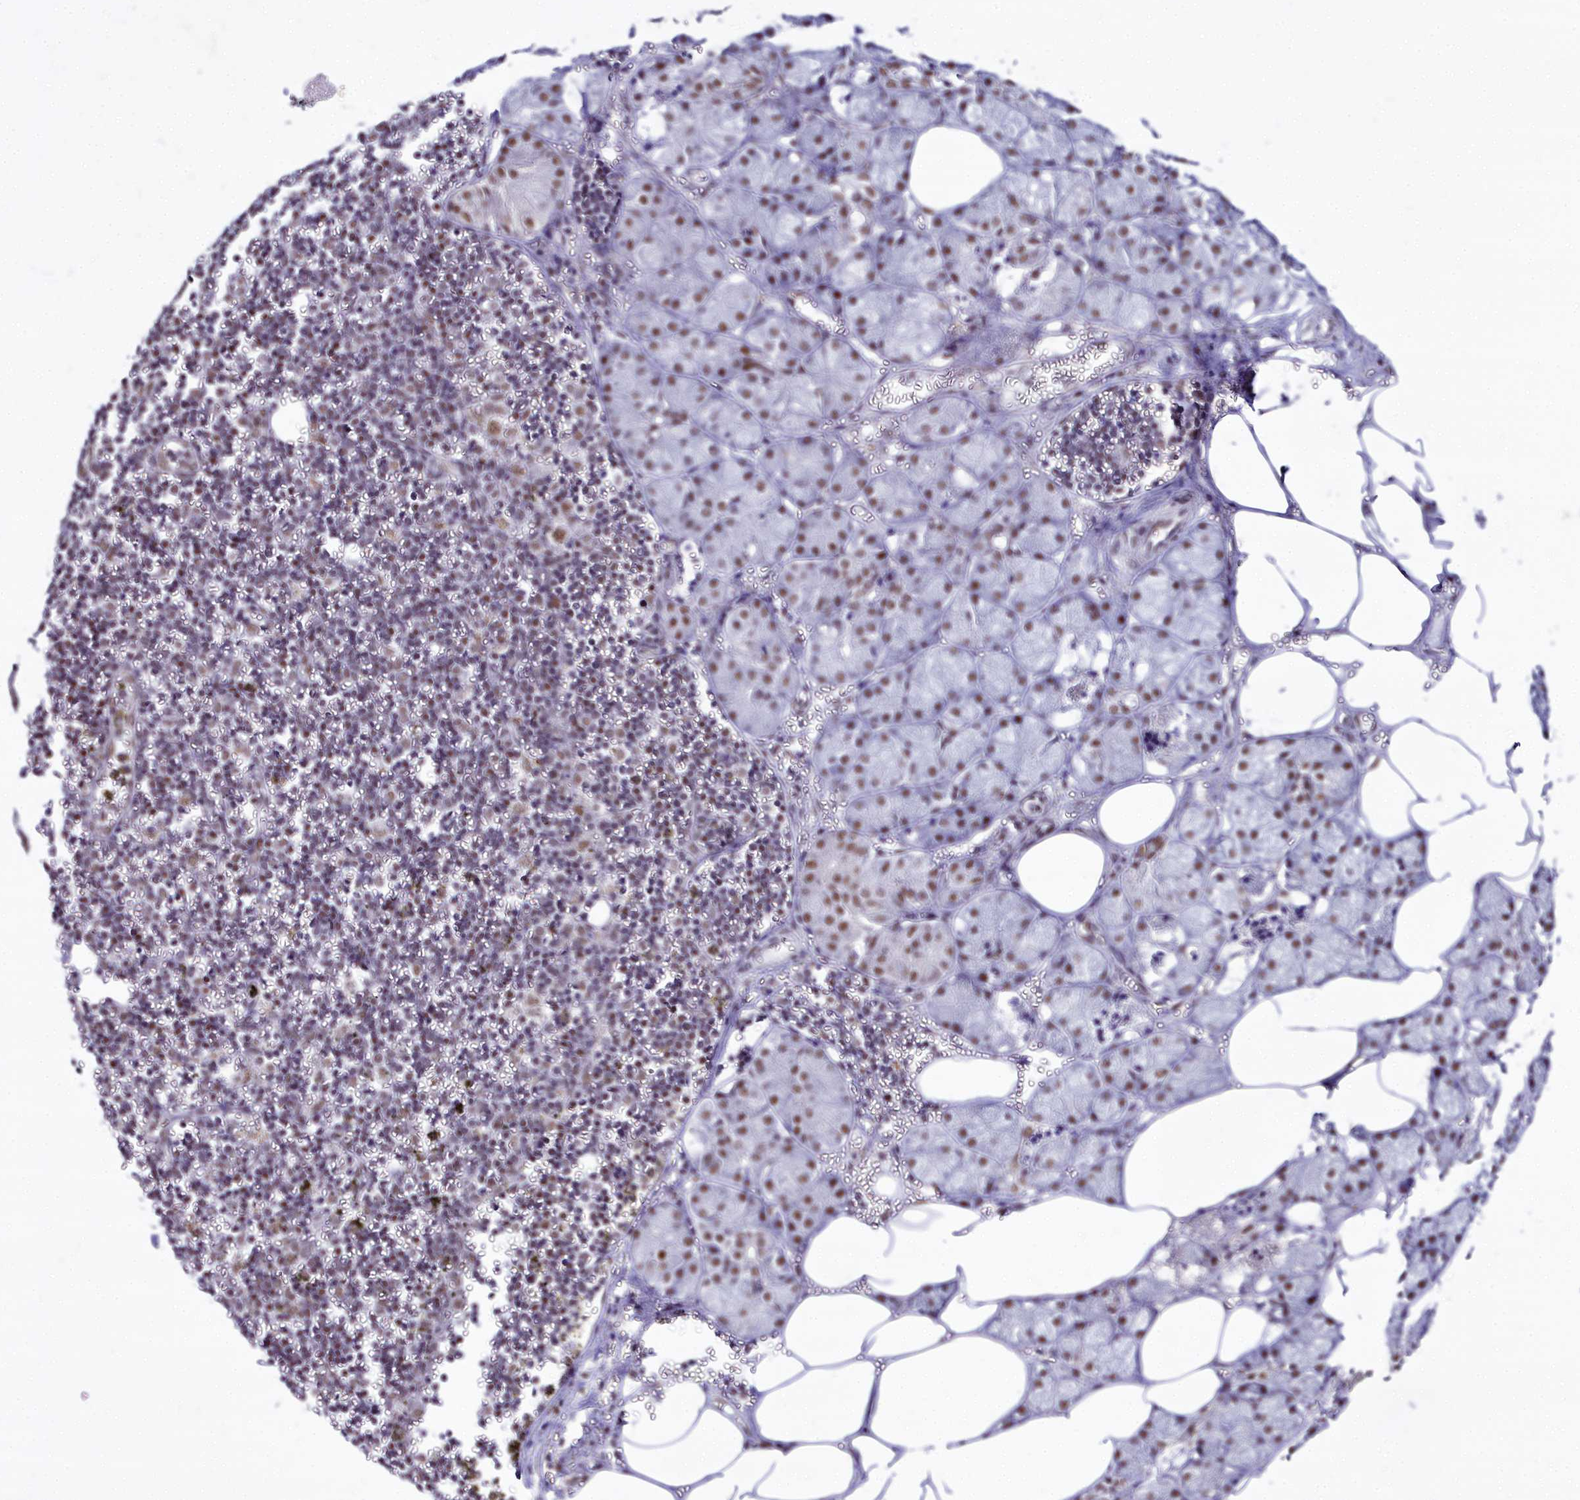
{"staining": {"intensity": "moderate", "quantity": ">75%", "location": "nuclear"}, "tissue": "salivary gland", "cell_type": "Glandular cells", "image_type": "normal", "snomed": [{"axis": "morphology", "description": "Normal tissue, NOS"}, {"axis": "topography", "description": "Salivary gland"}], "caption": "Immunohistochemical staining of benign salivary gland exhibits medium levels of moderate nuclear staining in approximately >75% of glandular cells.", "gene": "RBM12", "patient": {"sex": "male", "age": 62}}